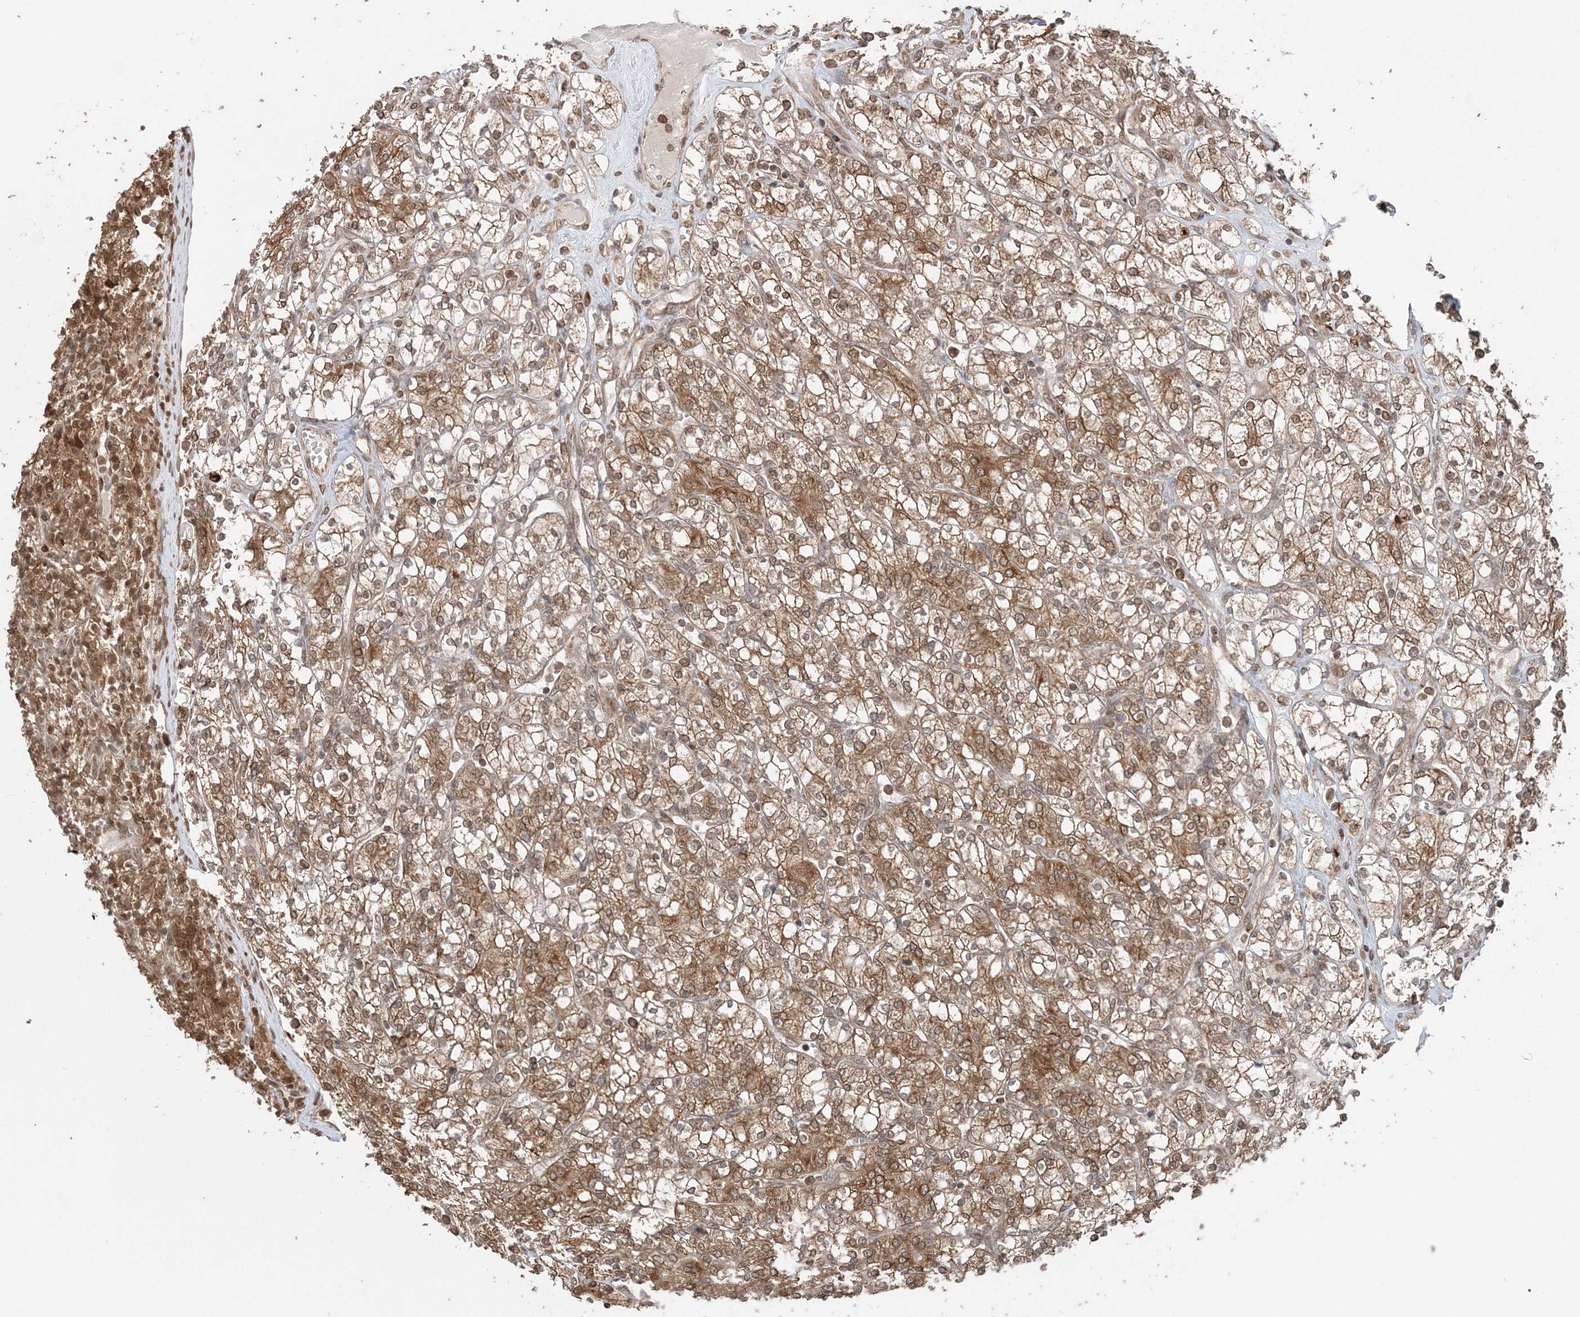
{"staining": {"intensity": "moderate", "quantity": ">75%", "location": "cytoplasmic/membranous,nuclear"}, "tissue": "renal cancer", "cell_type": "Tumor cells", "image_type": "cancer", "snomed": [{"axis": "morphology", "description": "Adenocarcinoma, NOS"}, {"axis": "topography", "description": "Kidney"}], "caption": "Immunohistochemistry (IHC) of human renal cancer (adenocarcinoma) displays medium levels of moderate cytoplasmic/membranous and nuclear positivity in about >75% of tumor cells.", "gene": "TMED10", "patient": {"sex": "male", "age": 77}}